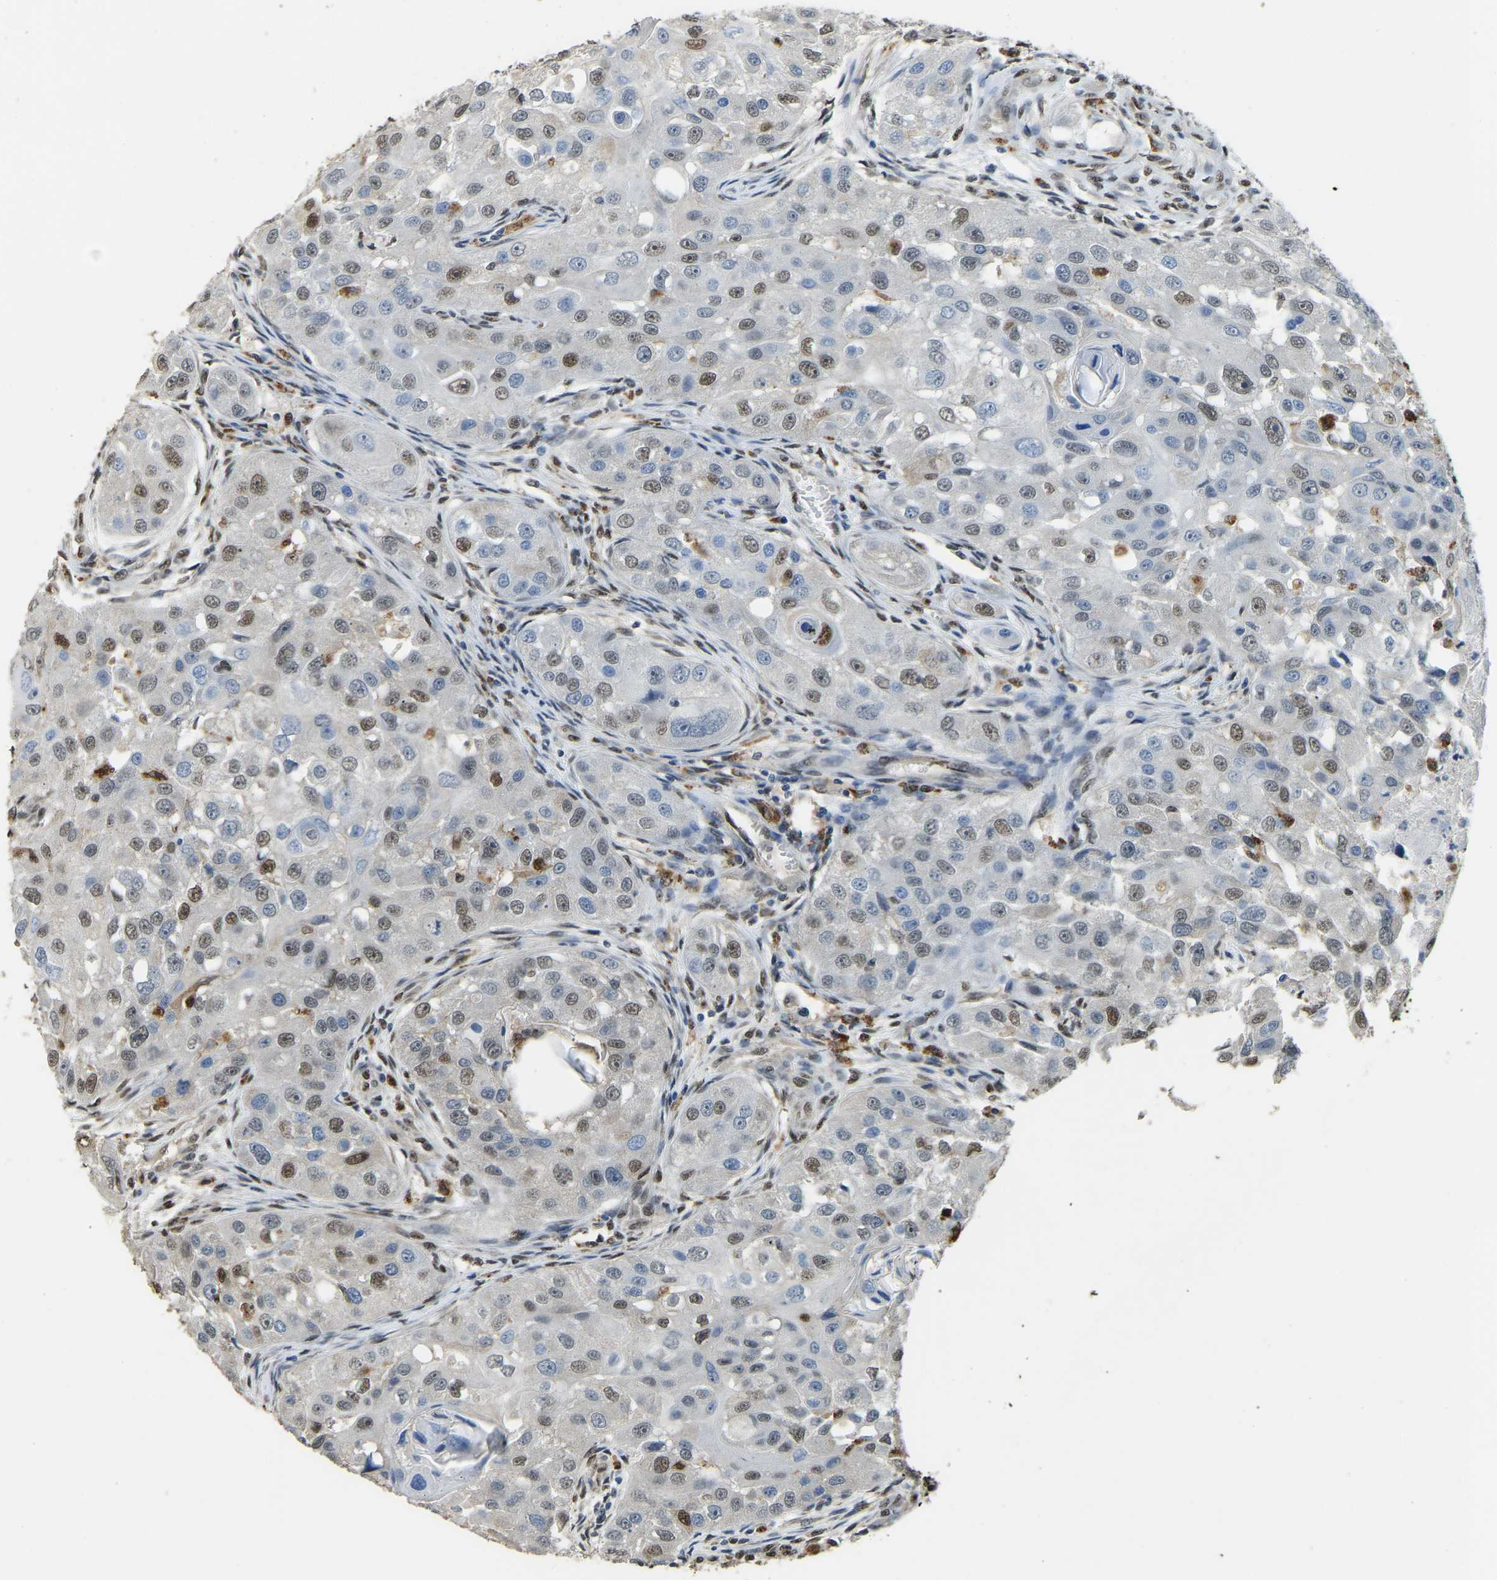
{"staining": {"intensity": "strong", "quantity": "25%-75%", "location": "nuclear"}, "tissue": "head and neck cancer", "cell_type": "Tumor cells", "image_type": "cancer", "snomed": [{"axis": "morphology", "description": "Normal tissue, NOS"}, {"axis": "morphology", "description": "Squamous cell carcinoma, NOS"}, {"axis": "topography", "description": "Skeletal muscle"}, {"axis": "topography", "description": "Head-Neck"}], "caption": "Human head and neck cancer (squamous cell carcinoma) stained with a protein marker displays strong staining in tumor cells.", "gene": "NANS", "patient": {"sex": "male", "age": 51}}